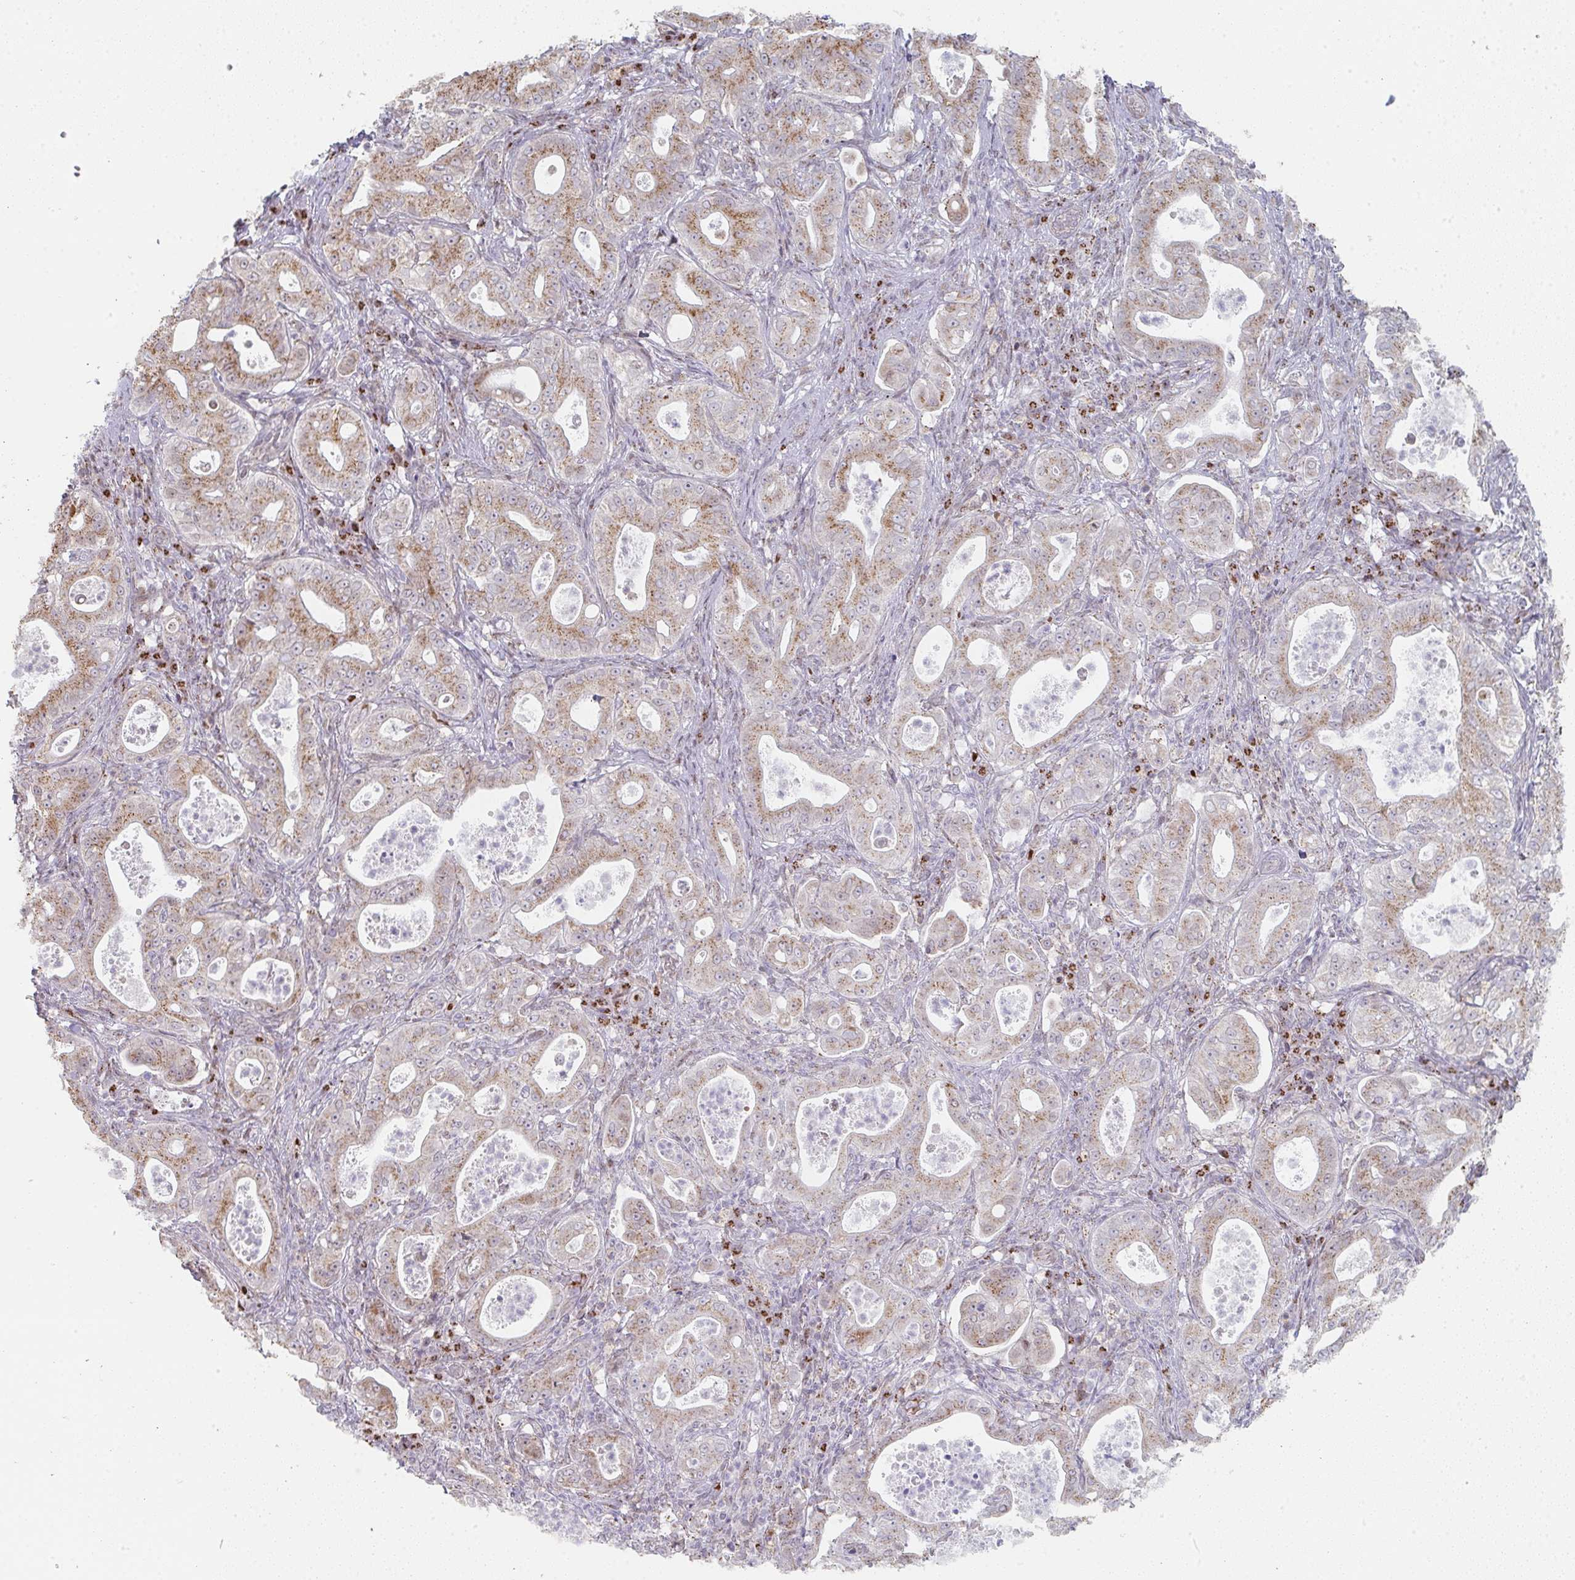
{"staining": {"intensity": "moderate", "quantity": ">75%", "location": "cytoplasmic/membranous"}, "tissue": "pancreatic cancer", "cell_type": "Tumor cells", "image_type": "cancer", "snomed": [{"axis": "morphology", "description": "Adenocarcinoma, NOS"}, {"axis": "topography", "description": "Pancreas"}], "caption": "Adenocarcinoma (pancreatic) tissue reveals moderate cytoplasmic/membranous positivity in approximately >75% of tumor cells, visualized by immunohistochemistry.", "gene": "ZNF526", "patient": {"sex": "male", "age": 71}}